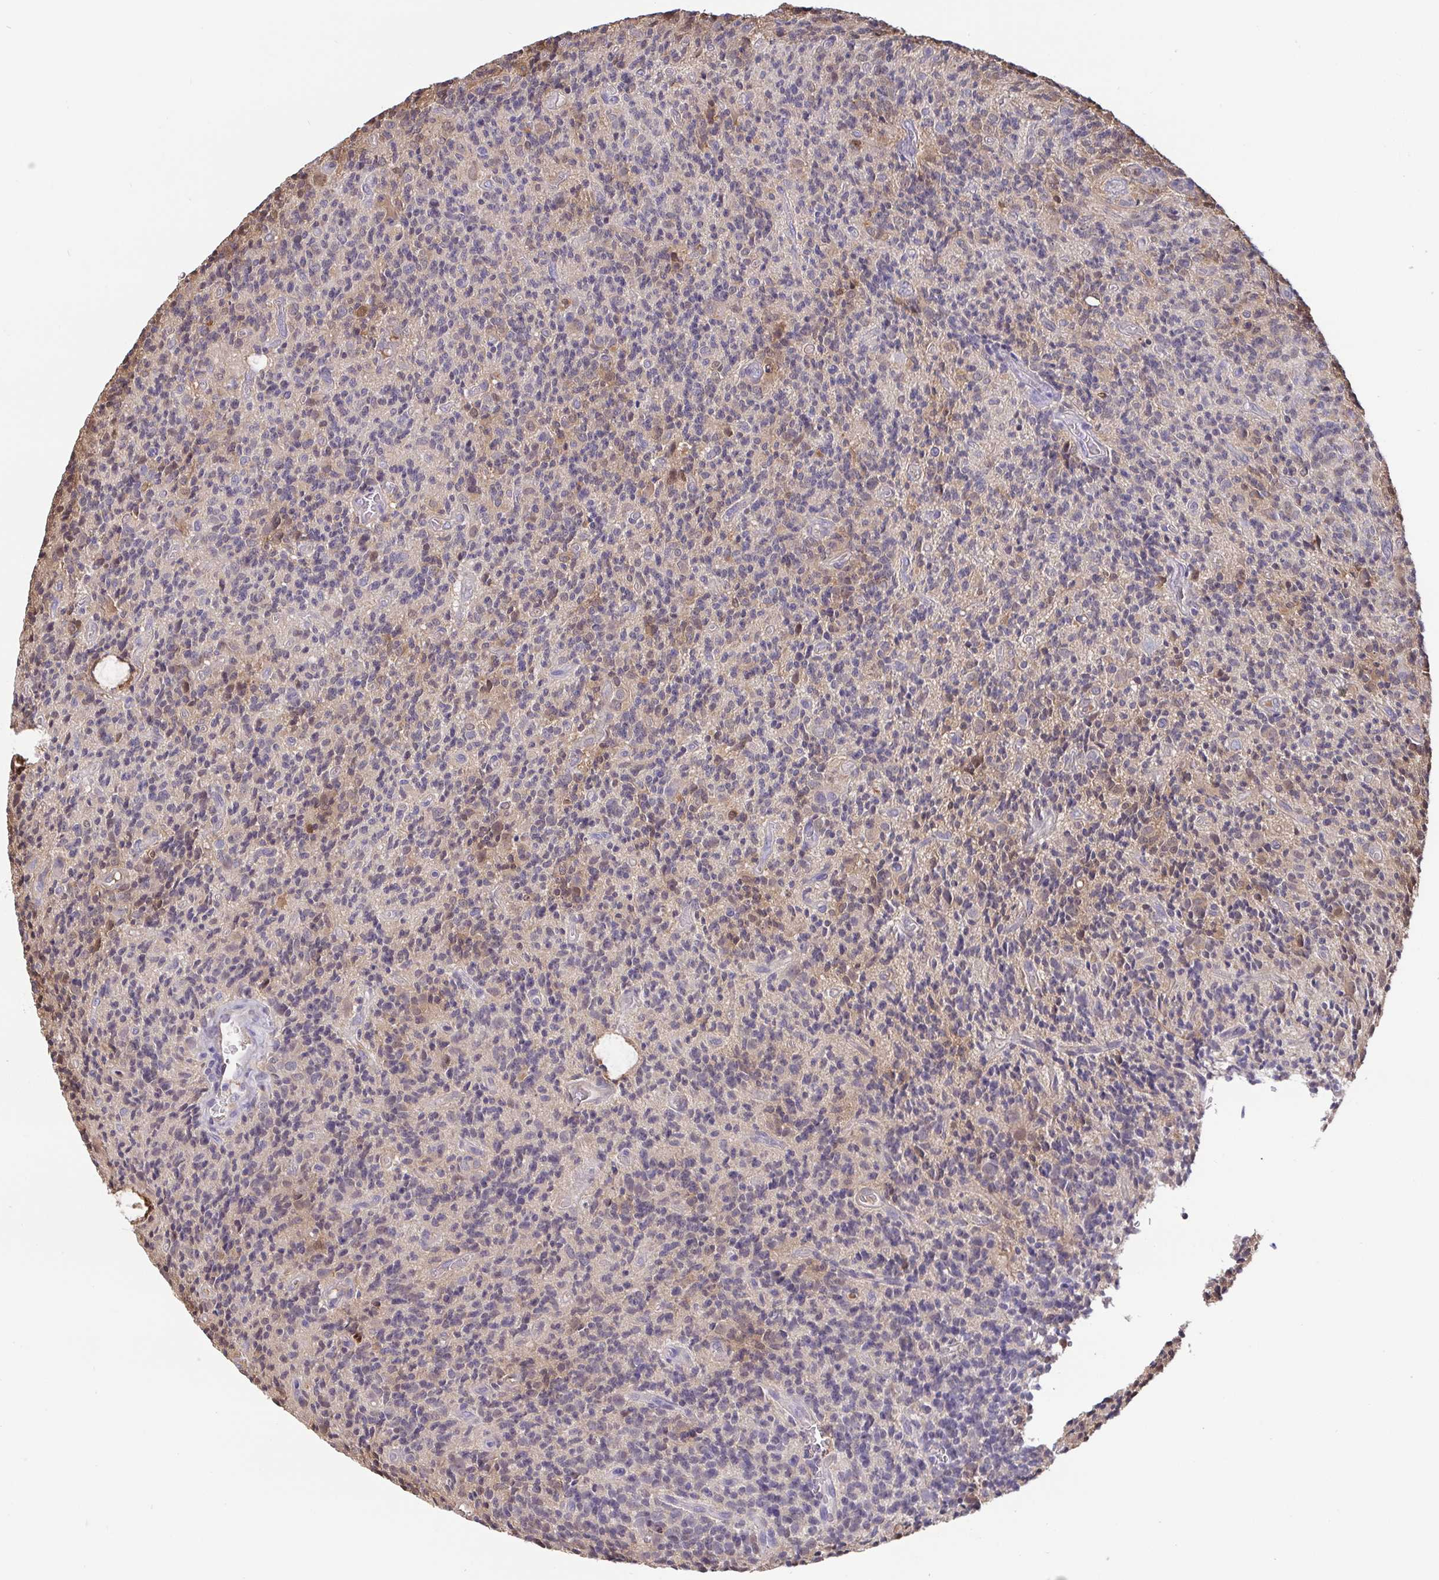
{"staining": {"intensity": "moderate", "quantity": "<25%", "location": "cytoplasmic/membranous,nuclear"}, "tissue": "glioma", "cell_type": "Tumor cells", "image_type": "cancer", "snomed": [{"axis": "morphology", "description": "Glioma, malignant, High grade"}, {"axis": "topography", "description": "Brain"}], "caption": "Immunohistochemical staining of malignant glioma (high-grade) exhibits low levels of moderate cytoplasmic/membranous and nuclear staining in about <25% of tumor cells.", "gene": "IDH1", "patient": {"sex": "male", "age": 76}}